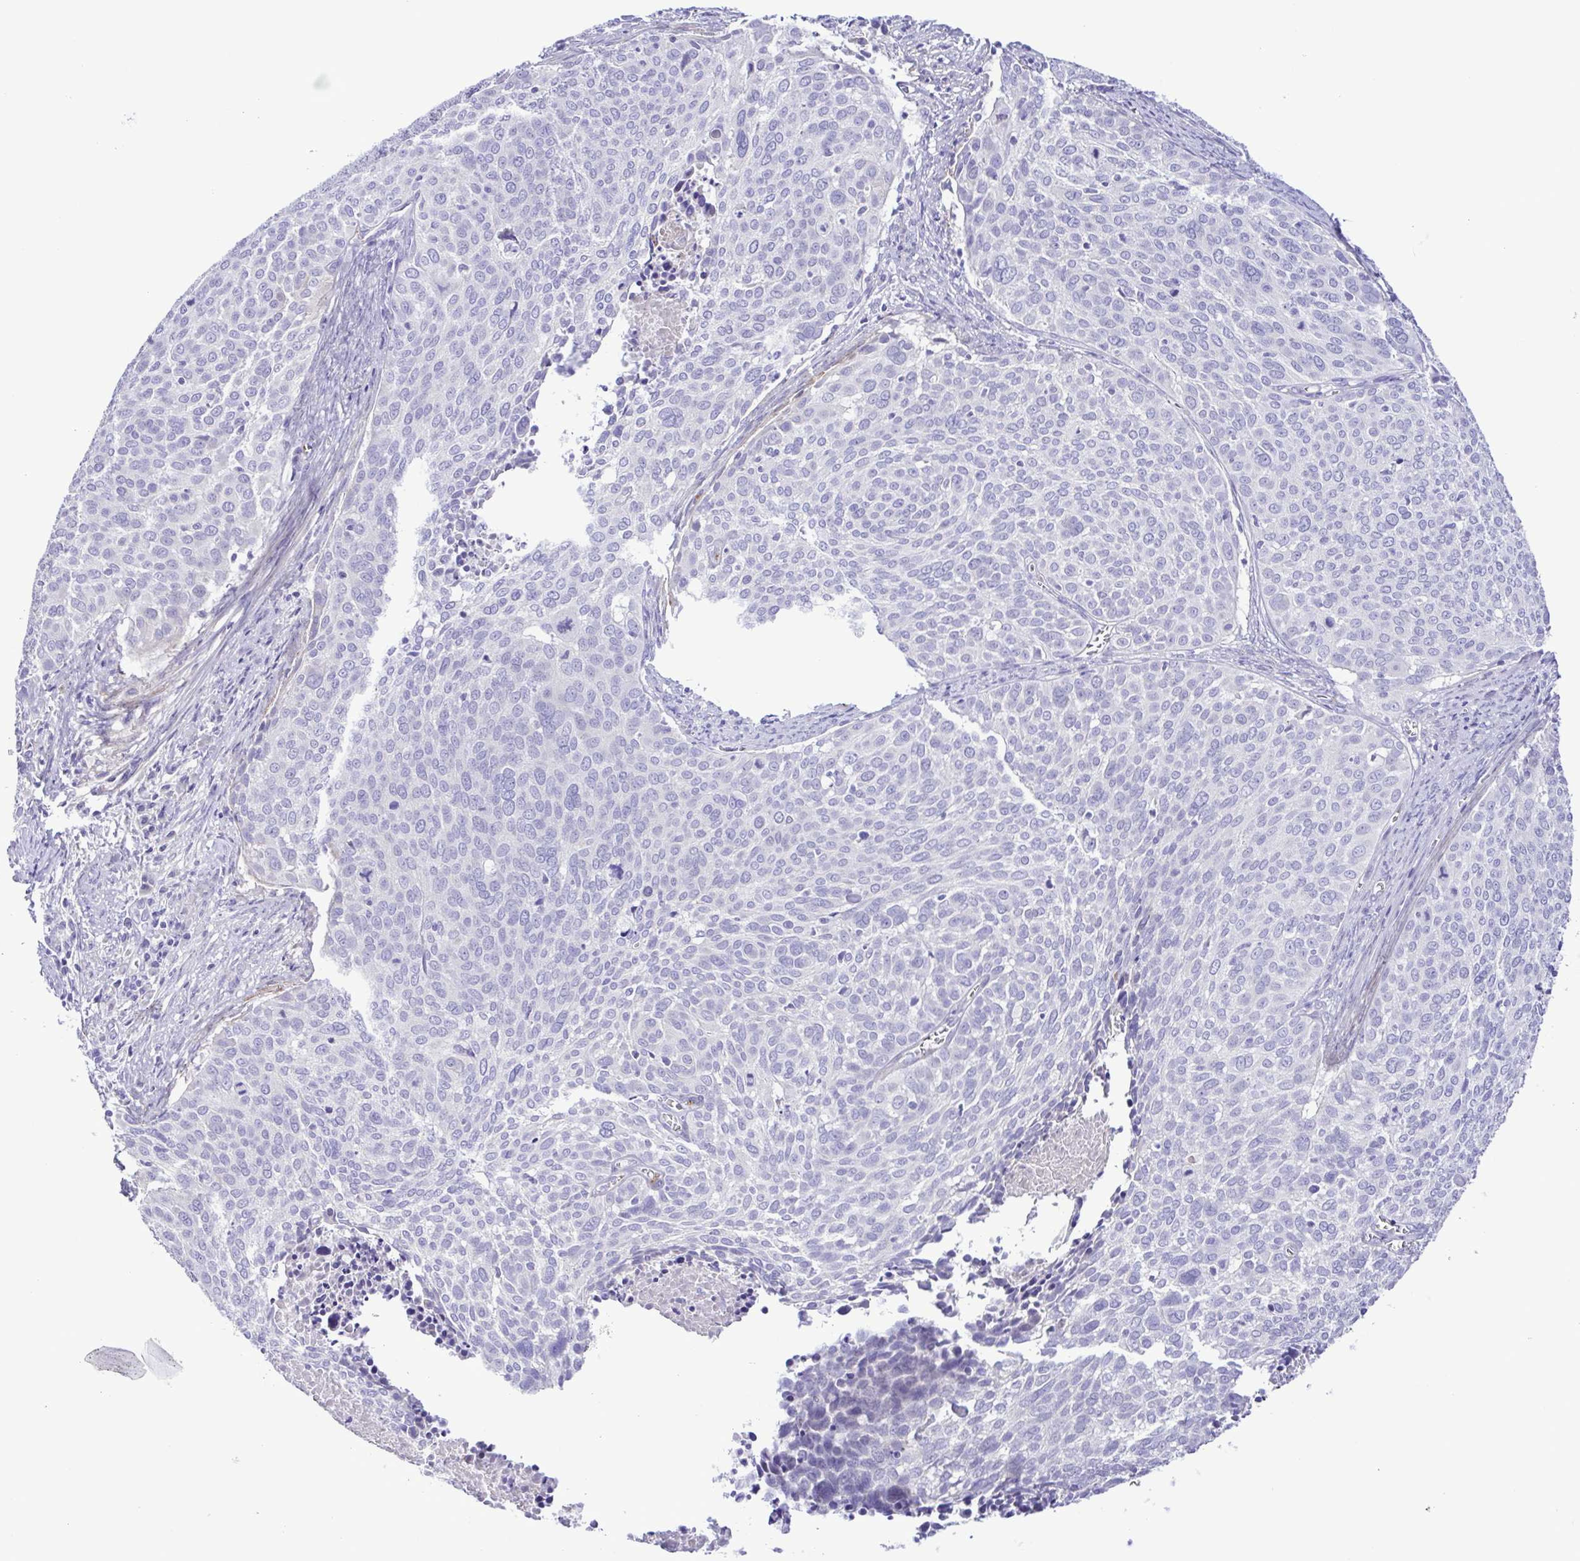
{"staining": {"intensity": "negative", "quantity": "none", "location": "none"}, "tissue": "cervical cancer", "cell_type": "Tumor cells", "image_type": "cancer", "snomed": [{"axis": "morphology", "description": "Squamous cell carcinoma, NOS"}, {"axis": "topography", "description": "Cervix"}], "caption": "Immunohistochemistry photomicrograph of neoplastic tissue: human squamous cell carcinoma (cervical) stained with DAB (3,3'-diaminobenzidine) displays no significant protein positivity in tumor cells.", "gene": "GABBR2", "patient": {"sex": "female", "age": 39}}